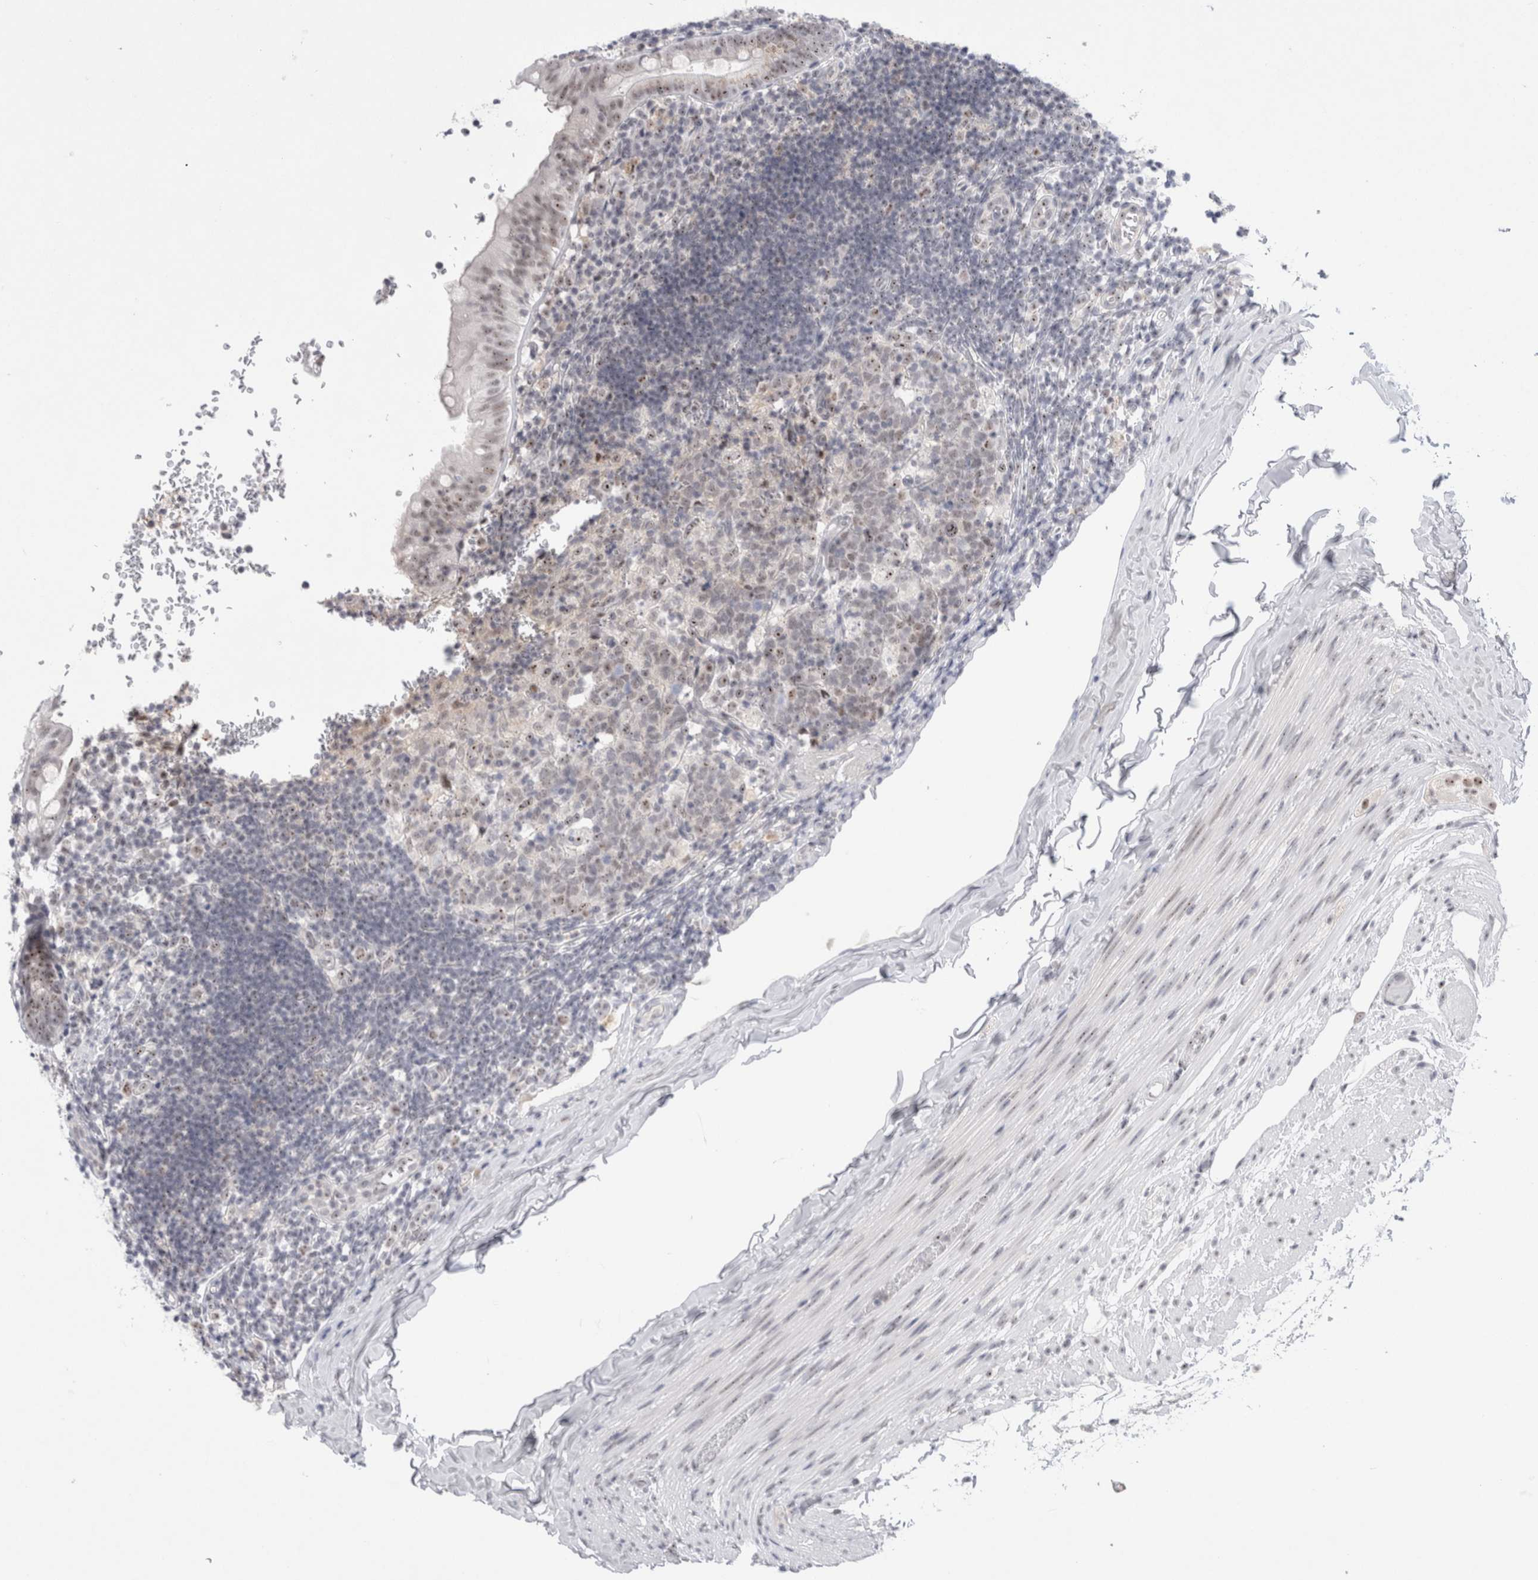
{"staining": {"intensity": "moderate", "quantity": ">75%", "location": "cytoplasmic/membranous,nuclear"}, "tissue": "appendix", "cell_type": "Glandular cells", "image_type": "normal", "snomed": [{"axis": "morphology", "description": "Normal tissue, NOS"}, {"axis": "topography", "description": "Appendix"}], "caption": "Glandular cells reveal medium levels of moderate cytoplasmic/membranous,nuclear positivity in approximately >75% of cells in normal human appendix. The staining was performed using DAB (3,3'-diaminobenzidine), with brown indicating positive protein expression. Nuclei are stained blue with hematoxylin.", "gene": "CERS5", "patient": {"sex": "male", "age": 8}}